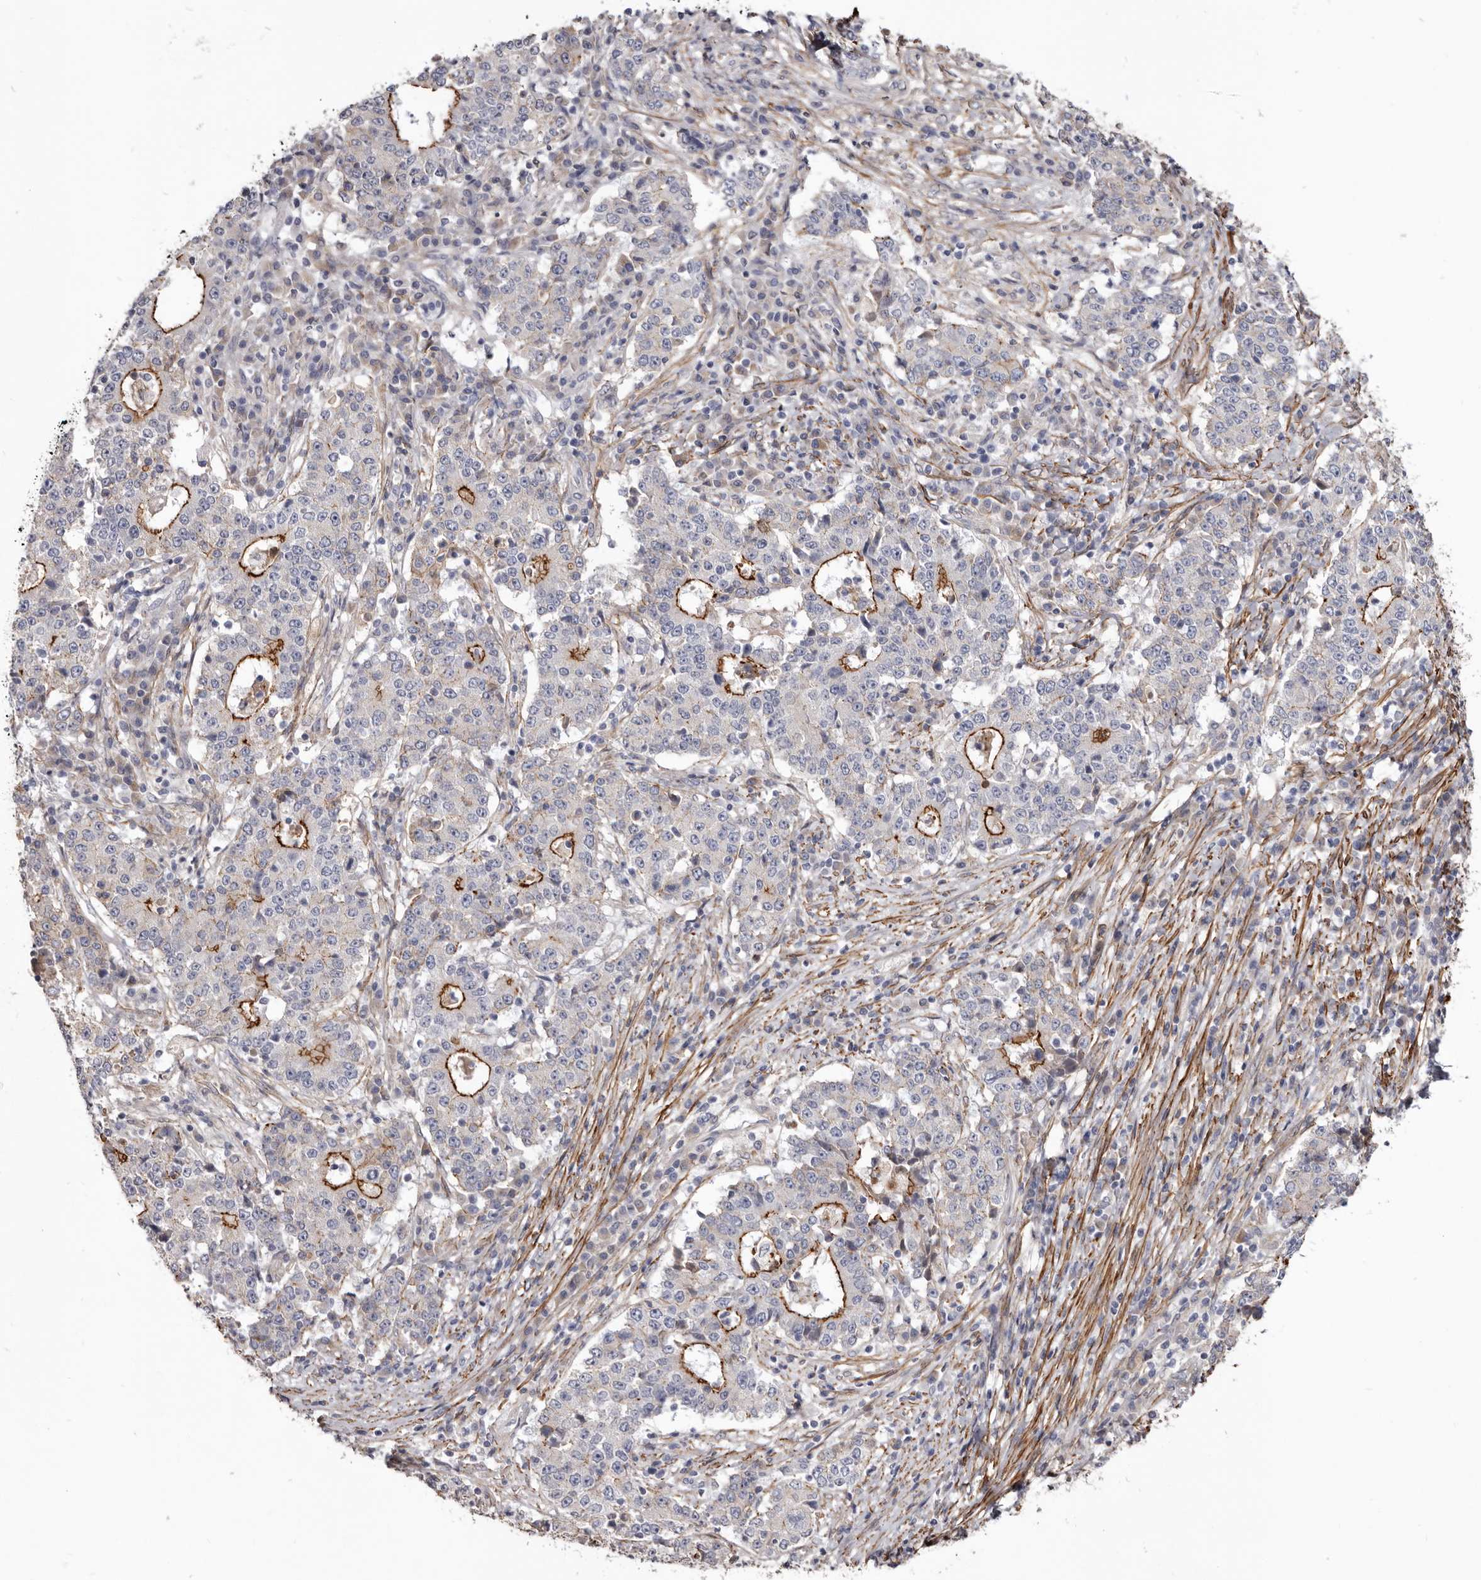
{"staining": {"intensity": "strong", "quantity": "25%-75%", "location": "cytoplasmic/membranous"}, "tissue": "stomach cancer", "cell_type": "Tumor cells", "image_type": "cancer", "snomed": [{"axis": "morphology", "description": "Adenocarcinoma, NOS"}, {"axis": "topography", "description": "Stomach"}], "caption": "Protein expression analysis of human stomach cancer (adenocarcinoma) reveals strong cytoplasmic/membranous positivity in about 25%-75% of tumor cells.", "gene": "CGN", "patient": {"sex": "male", "age": 59}}